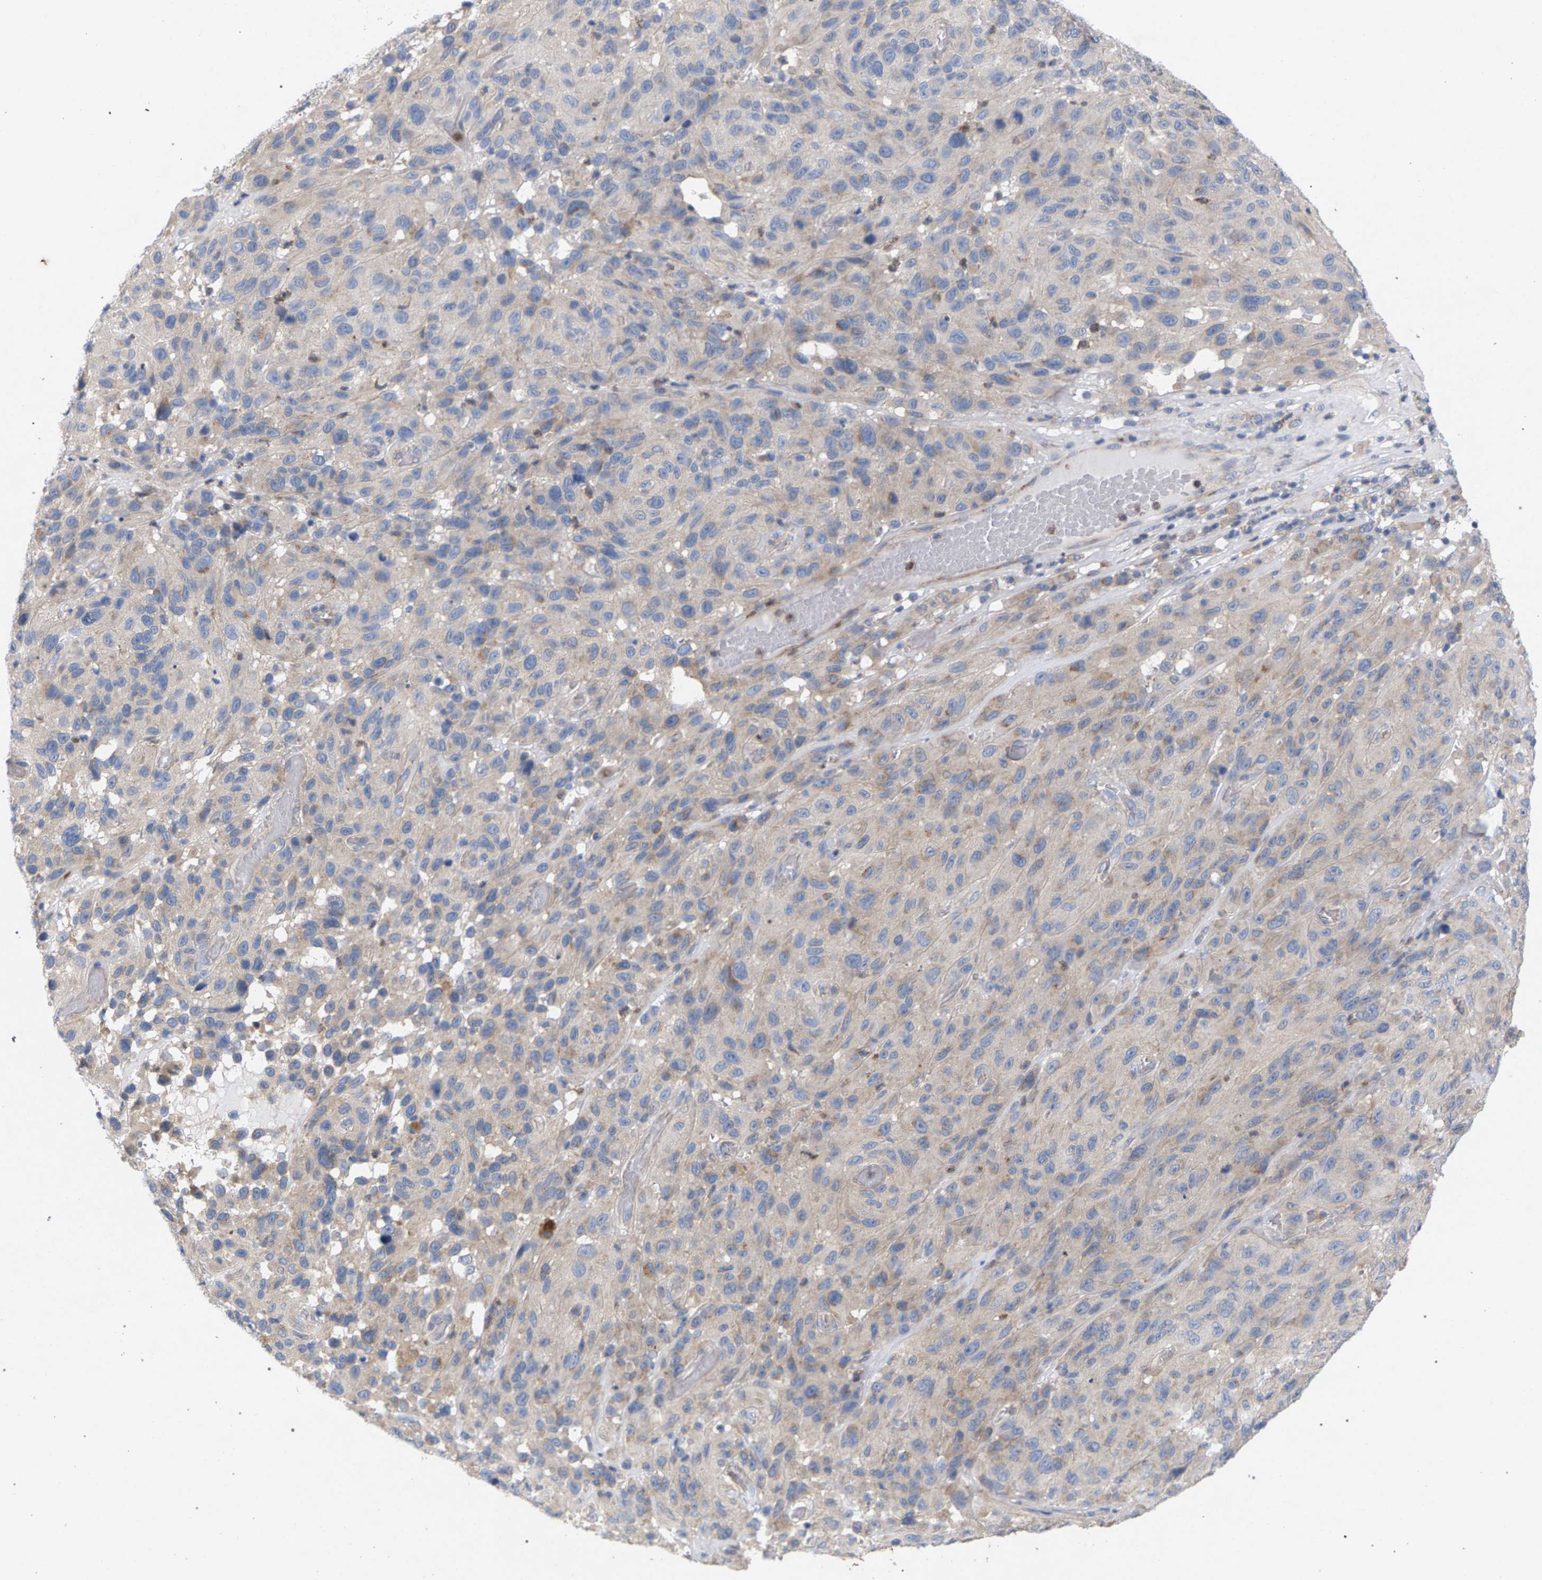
{"staining": {"intensity": "weak", "quantity": "<25%", "location": "cytoplasmic/membranous"}, "tissue": "melanoma", "cell_type": "Tumor cells", "image_type": "cancer", "snomed": [{"axis": "morphology", "description": "Malignant melanoma, NOS"}, {"axis": "topography", "description": "Skin"}], "caption": "DAB immunohistochemical staining of melanoma demonstrates no significant positivity in tumor cells.", "gene": "MAMDC2", "patient": {"sex": "male", "age": 66}}